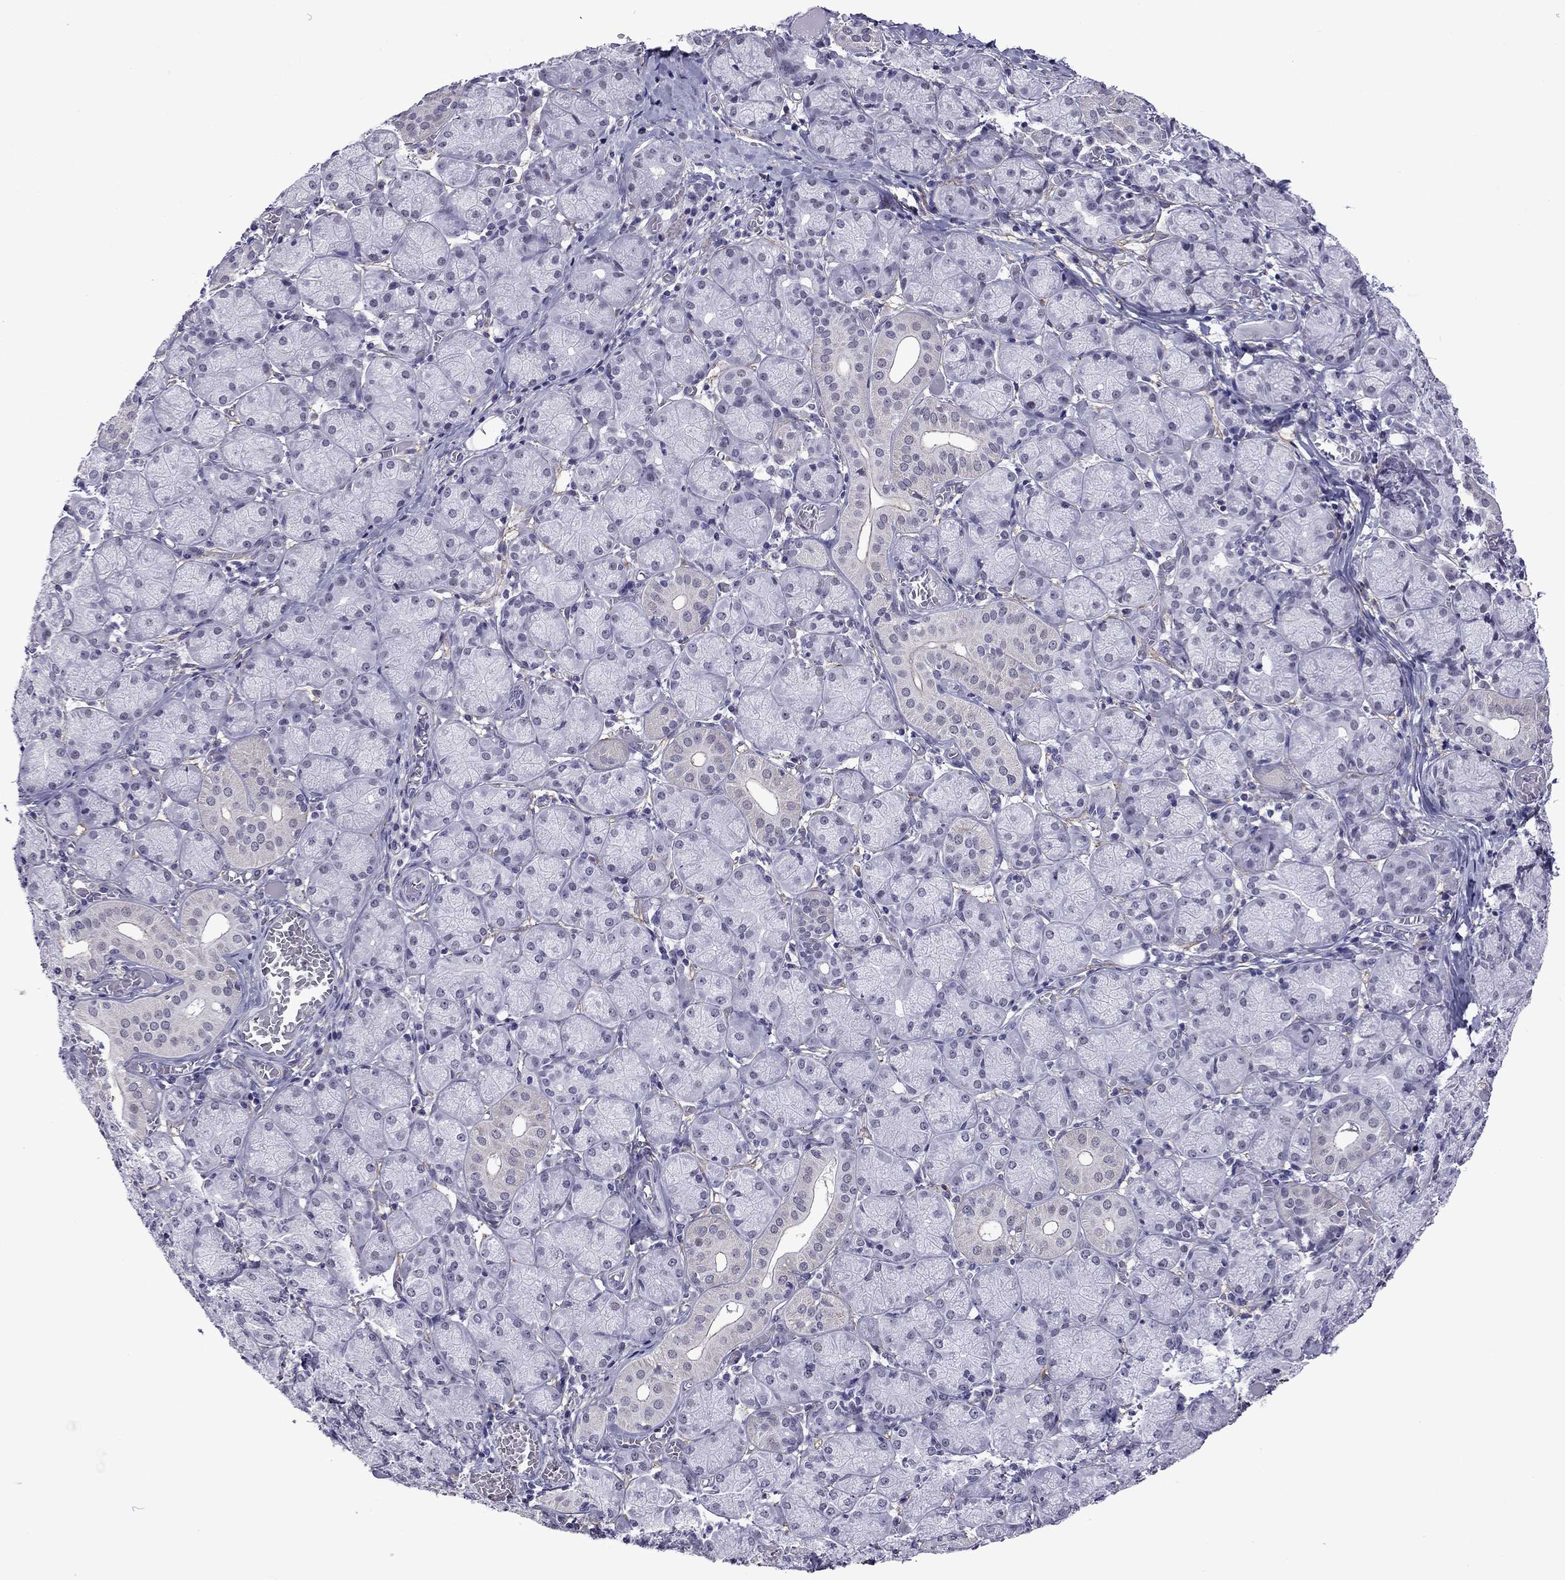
{"staining": {"intensity": "negative", "quantity": "none", "location": "none"}, "tissue": "salivary gland", "cell_type": "Glandular cells", "image_type": "normal", "snomed": [{"axis": "morphology", "description": "Normal tissue, NOS"}, {"axis": "topography", "description": "Salivary gland"}, {"axis": "topography", "description": "Peripheral nerve tissue"}], "caption": "This is an immunohistochemistry image of unremarkable human salivary gland. There is no positivity in glandular cells.", "gene": "ZNF646", "patient": {"sex": "female", "age": 24}}